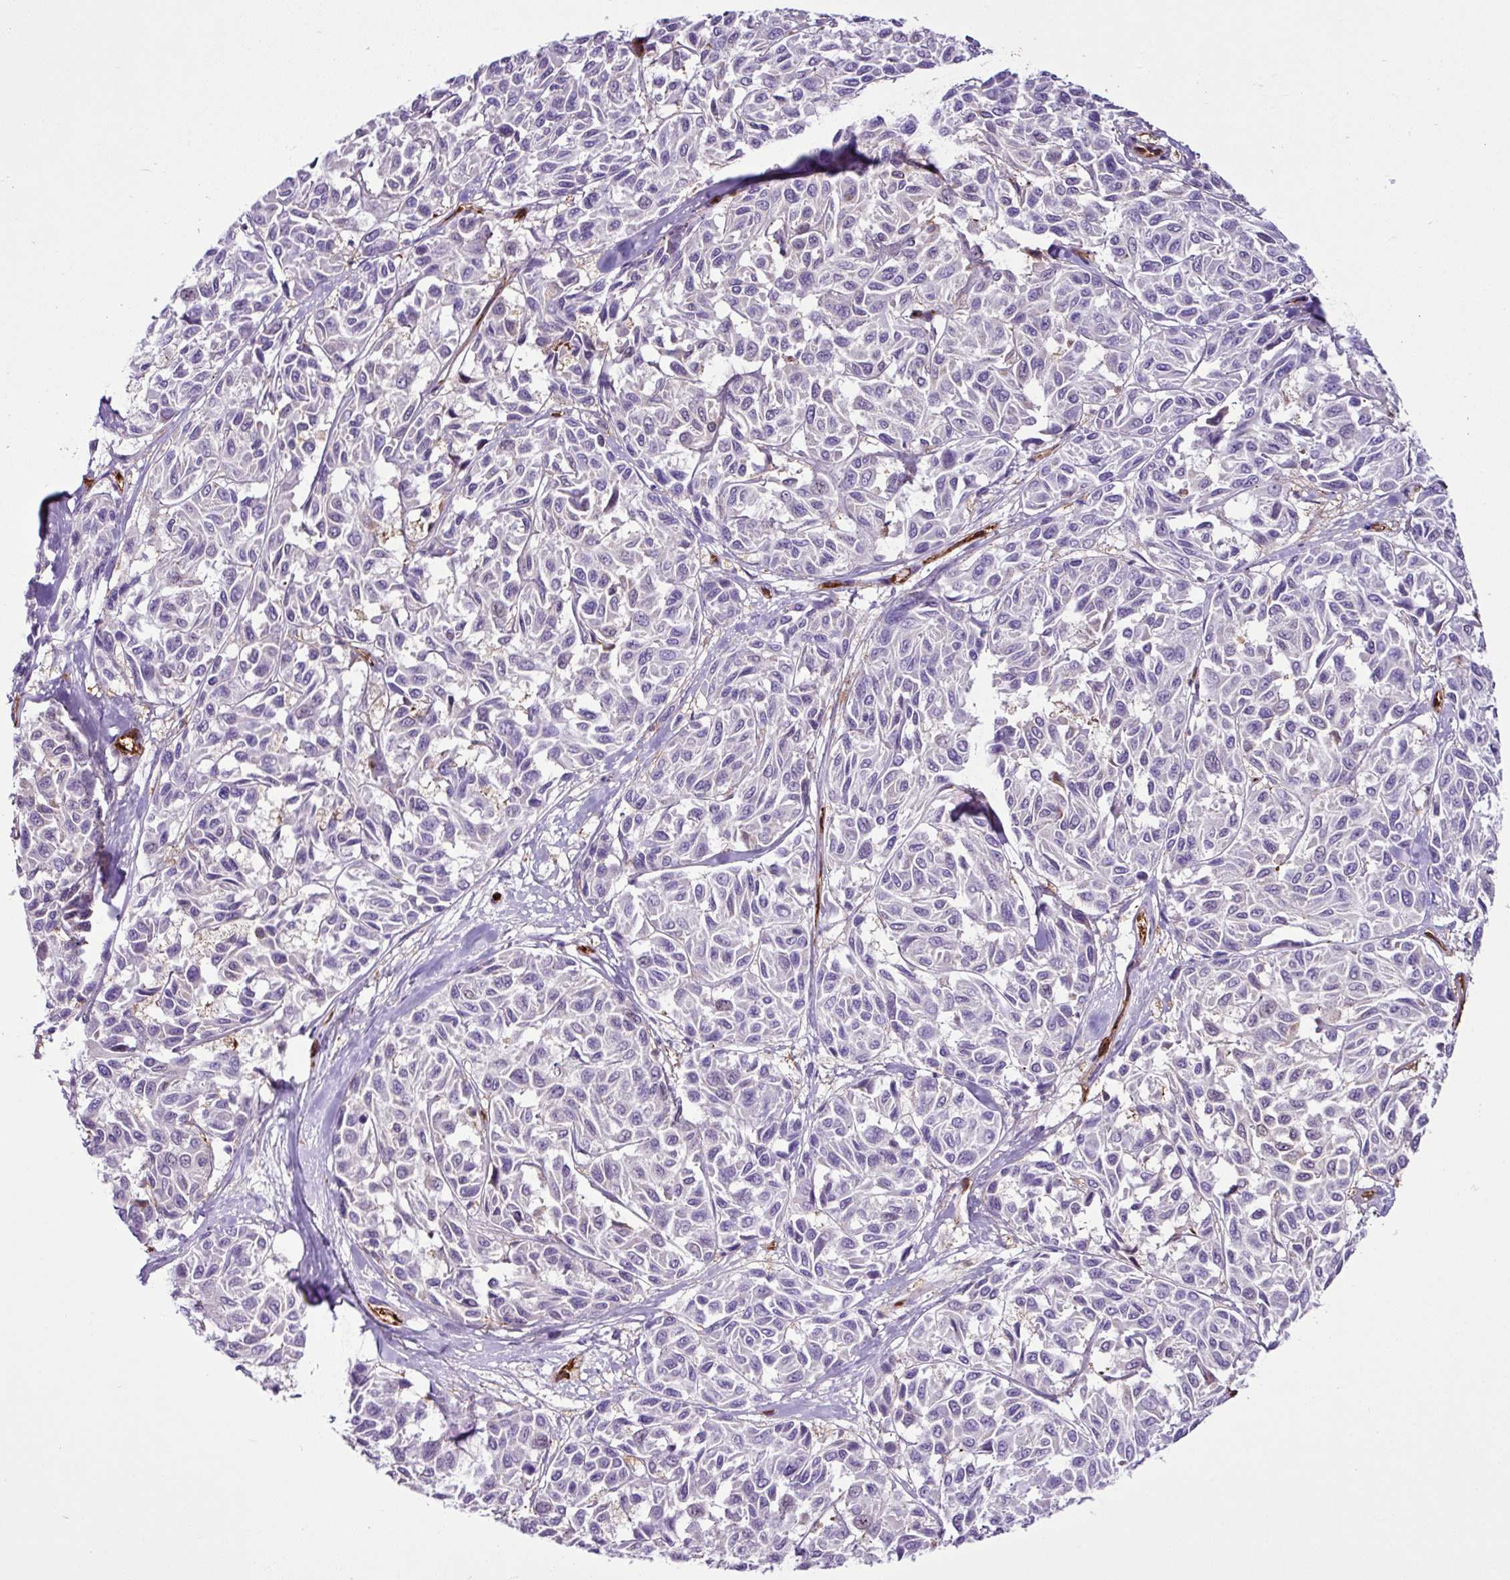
{"staining": {"intensity": "weak", "quantity": "<25%", "location": "cytoplasmic/membranous"}, "tissue": "melanoma", "cell_type": "Tumor cells", "image_type": "cancer", "snomed": [{"axis": "morphology", "description": "Malignant melanoma, NOS"}, {"axis": "topography", "description": "Skin"}], "caption": "Tumor cells show no significant staining in malignant melanoma.", "gene": "EME2", "patient": {"sex": "female", "age": 66}}